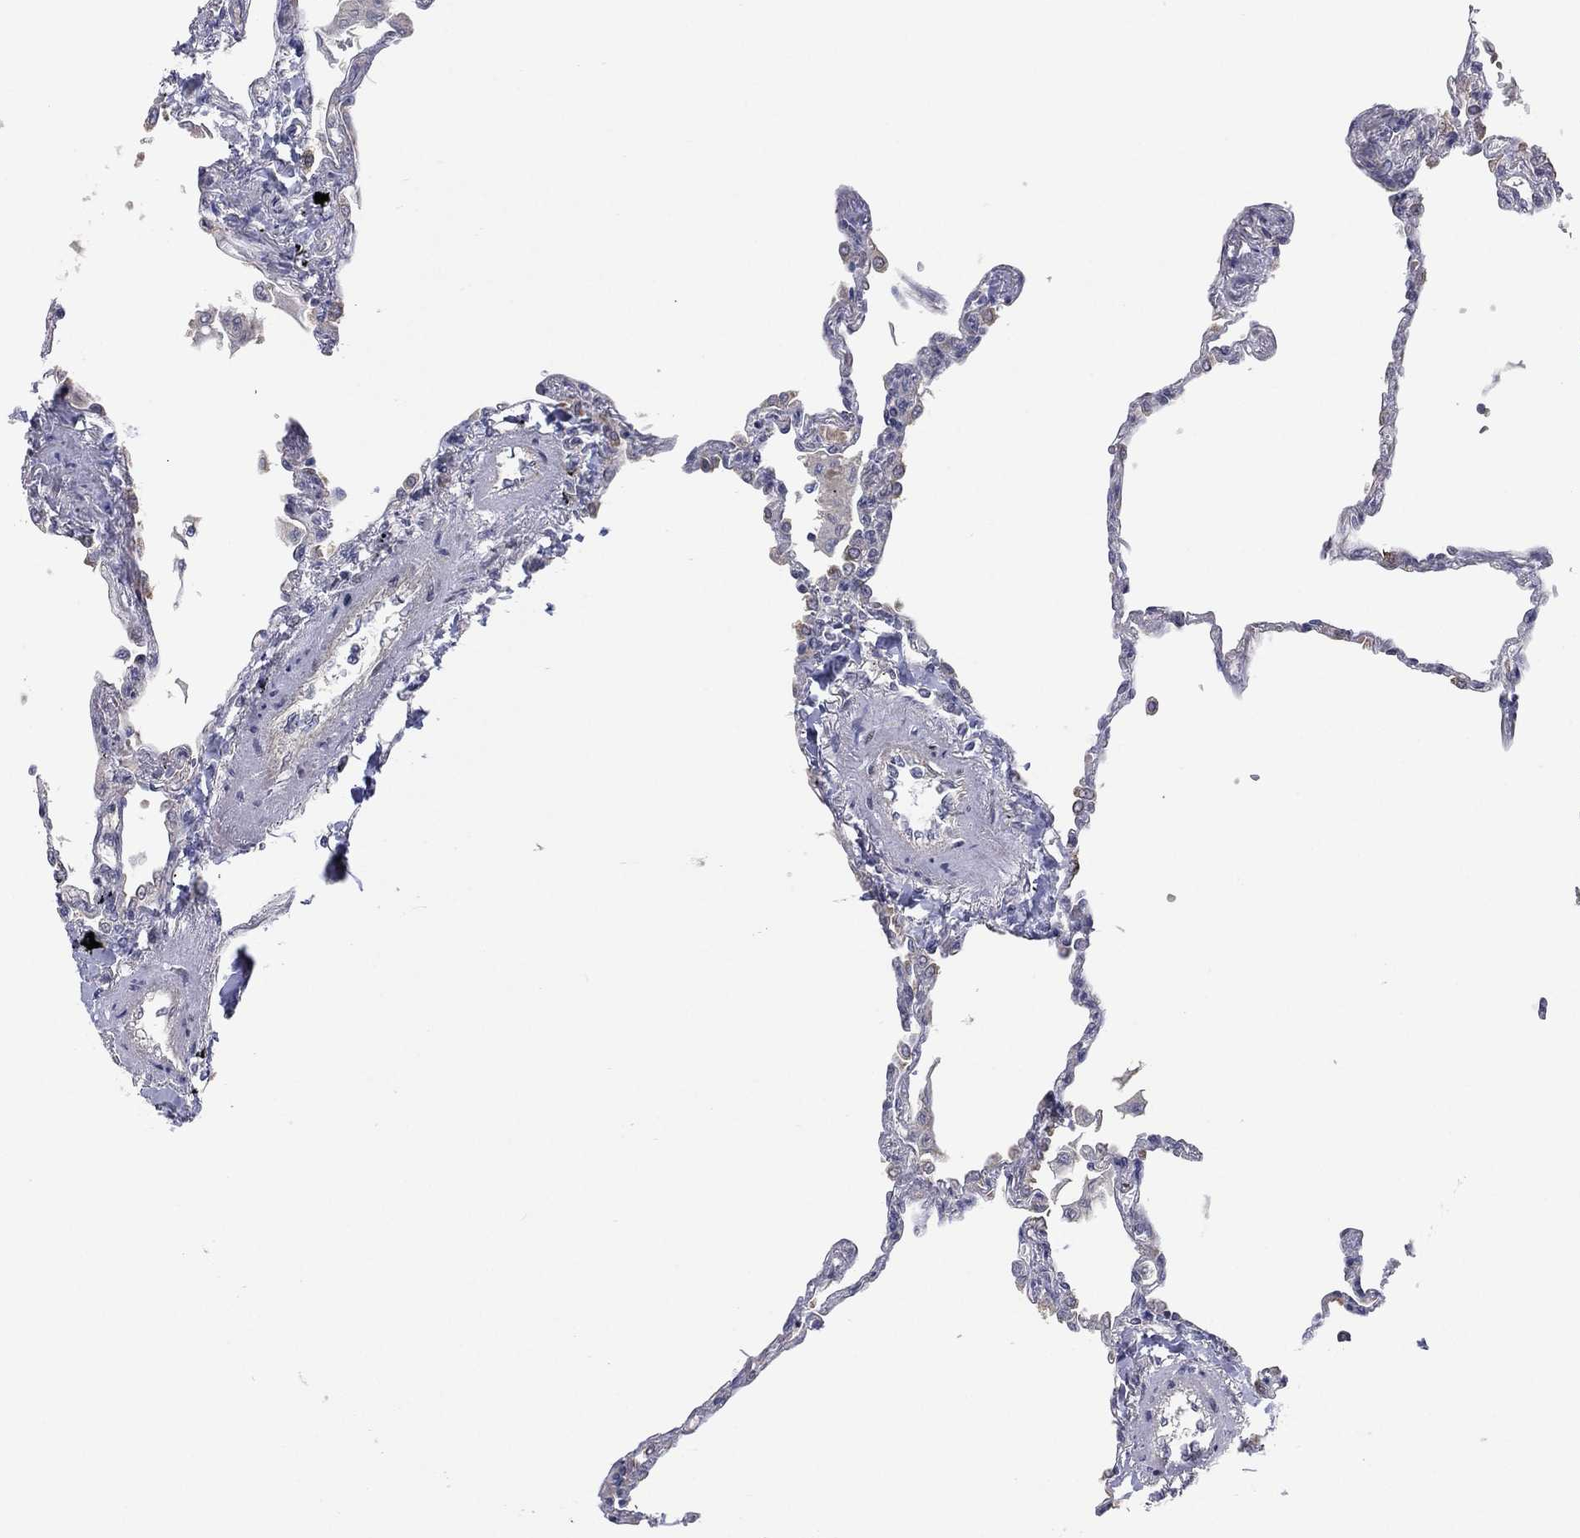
{"staining": {"intensity": "moderate", "quantity": "<25%", "location": "nuclear"}, "tissue": "lung", "cell_type": "Alveolar cells", "image_type": "normal", "snomed": [{"axis": "morphology", "description": "Normal tissue, NOS"}, {"axis": "topography", "description": "Lung"}], "caption": "Lung stained for a protein (brown) displays moderate nuclear positive staining in approximately <25% of alveolar cells.", "gene": "UTP14A", "patient": {"sex": "male", "age": 78}}